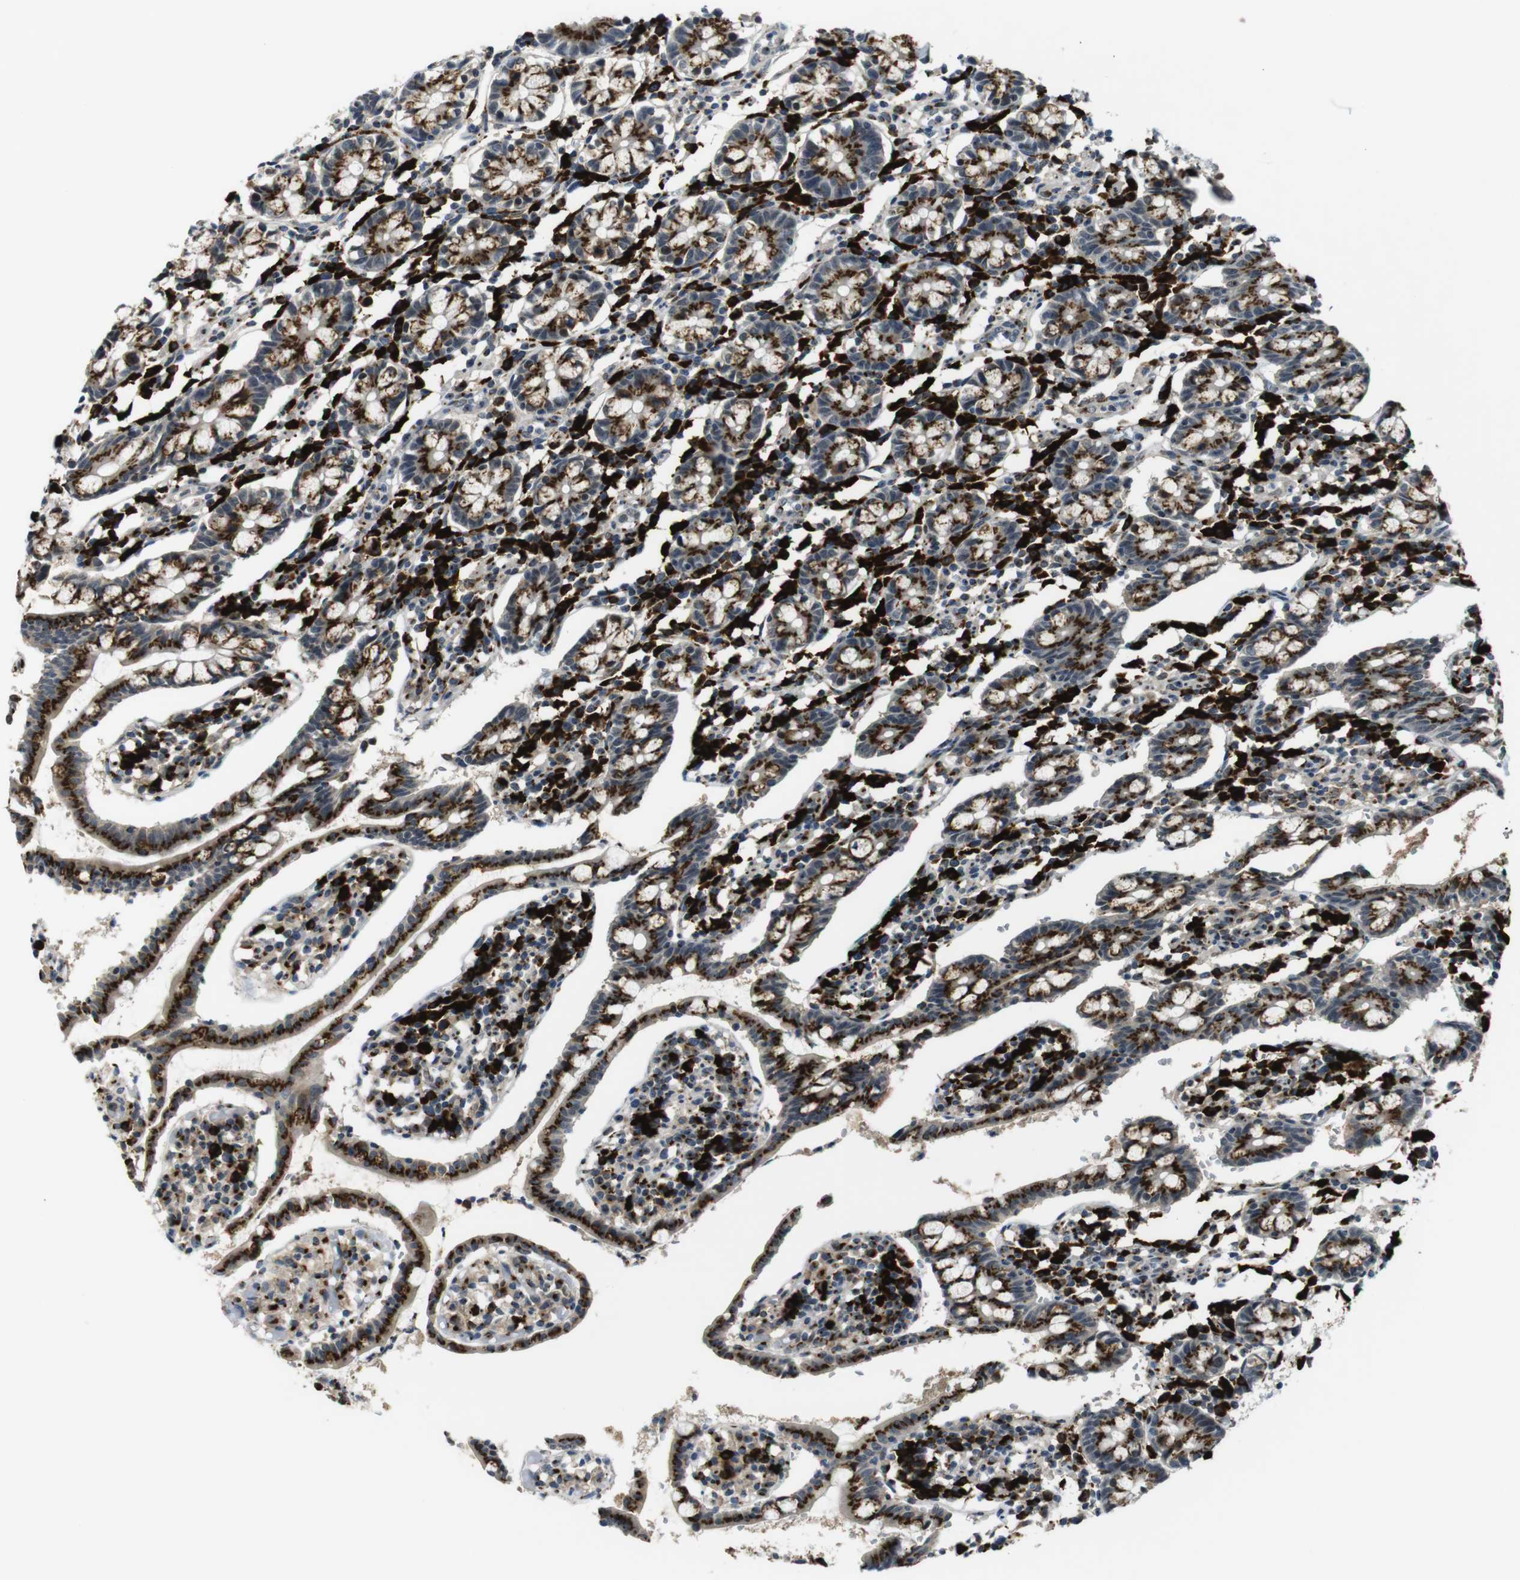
{"staining": {"intensity": "strong", "quantity": ">75%", "location": "cytoplasmic/membranous"}, "tissue": "small intestine", "cell_type": "Glandular cells", "image_type": "normal", "snomed": [{"axis": "morphology", "description": "Normal tissue, NOS"}, {"axis": "morphology", "description": "Cystadenocarcinoma, serous, Metastatic site"}, {"axis": "topography", "description": "Small intestine"}], "caption": "Immunohistochemistry (IHC) histopathology image of normal small intestine: small intestine stained using immunohistochemistry exhibits high levels of strong protein expression localized specifically in the cytoplasmic/membranous of glandular cells, appearing as a cytoplasmic/membranous brown color.", "gene": "ZFPL1", "patient": {"sex": "female", "age": 61}}